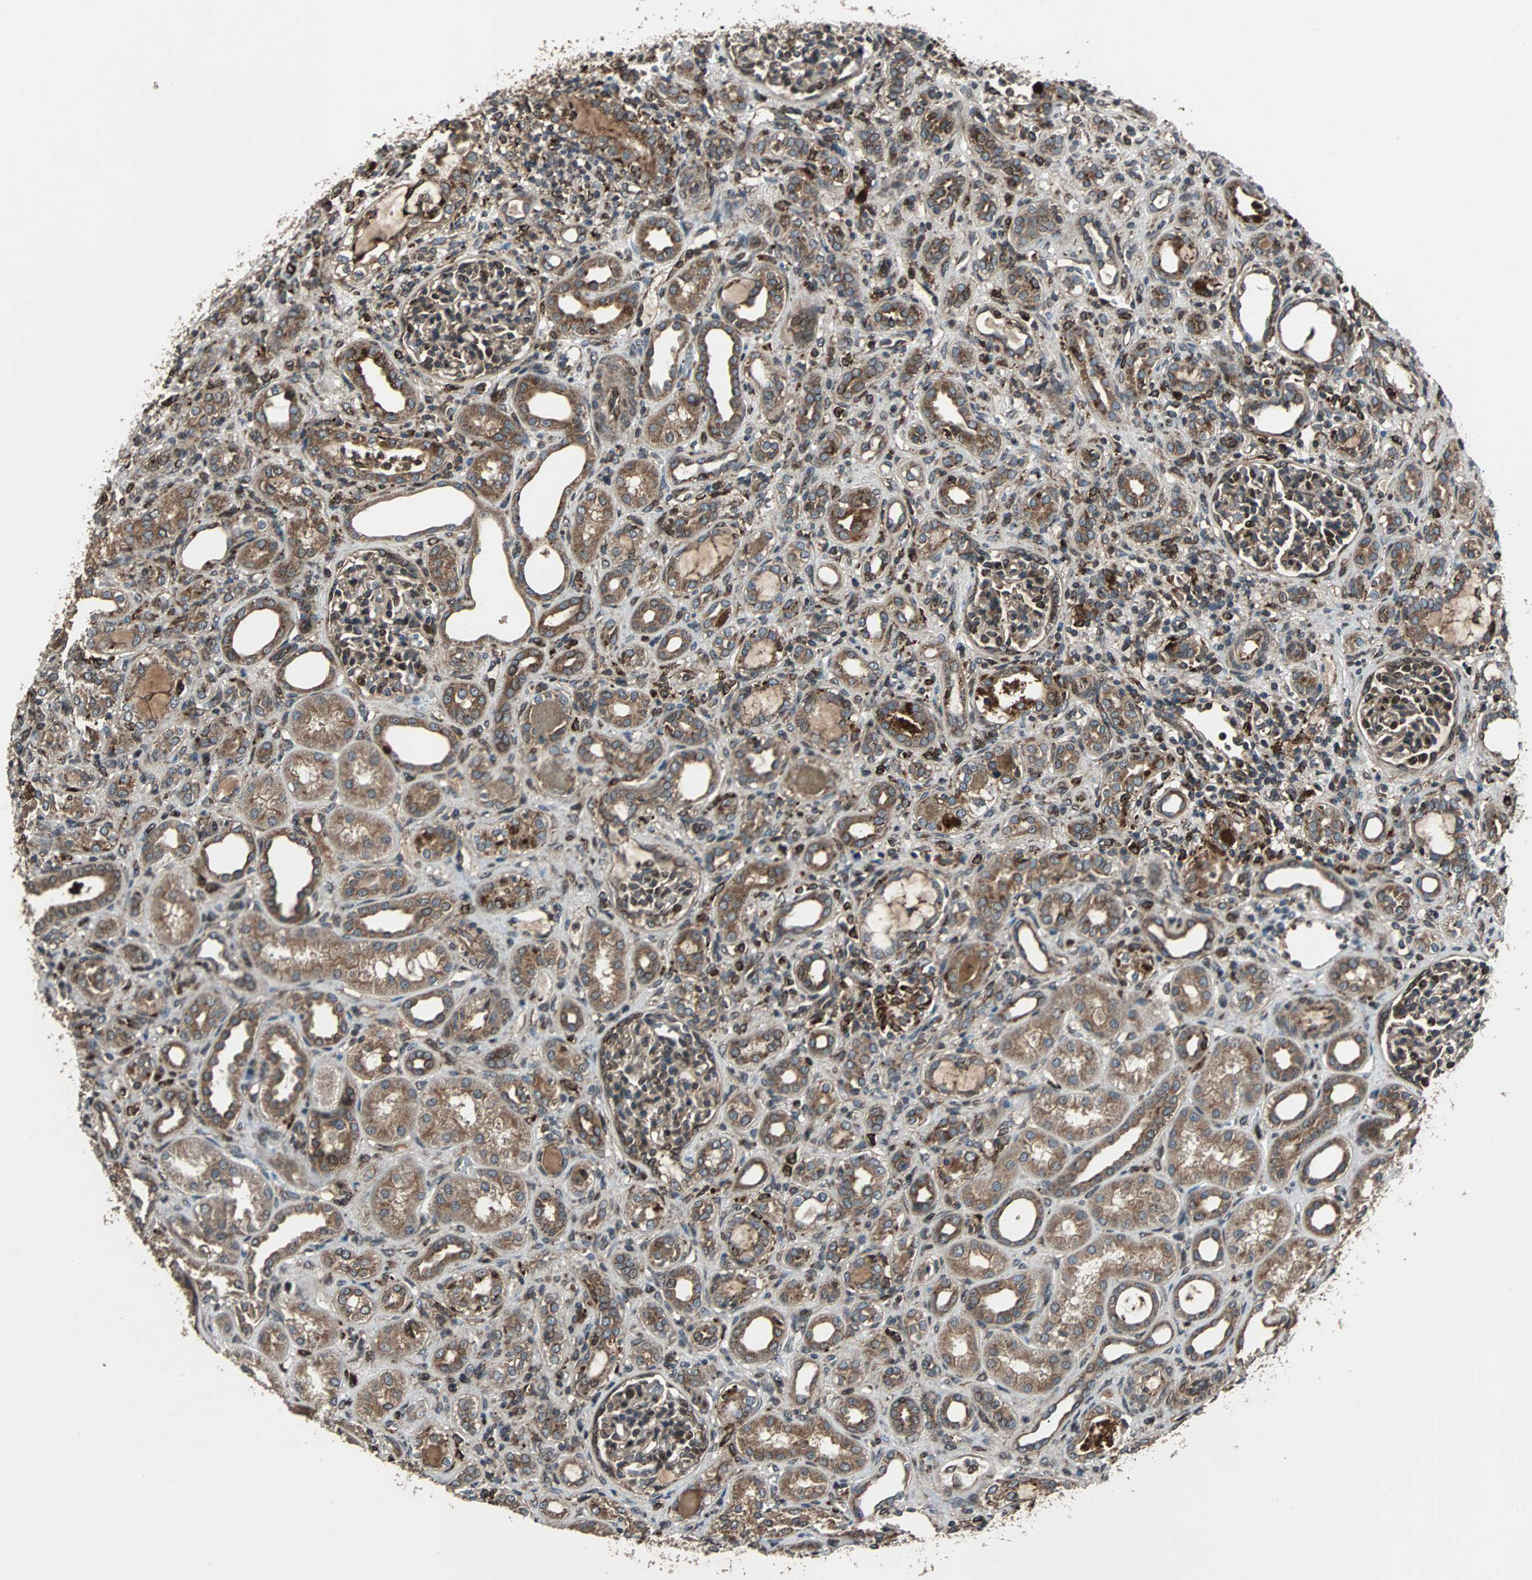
{"staining": {"intensity": "moderate", "quantity": ">75%", "location": "cytoplasmic/membranous"}, "tissue": "kidney", "cell_type": "Cells in glomeruli", "image_type": "normal", "snomed": [{"axis": "morphology", "description": "Normal tissue, NOS"}, {"axis": "topography", "description": "Kidney"}], "caption": "Brown immunohistochemical staining in unremarkable human kidney exhibits moderate cytoplasmic/membranous staining in approximately >75% of cells in glomeruli.", "gene": "RAB7A", "patient": {"sex": "male", "age": 7}}